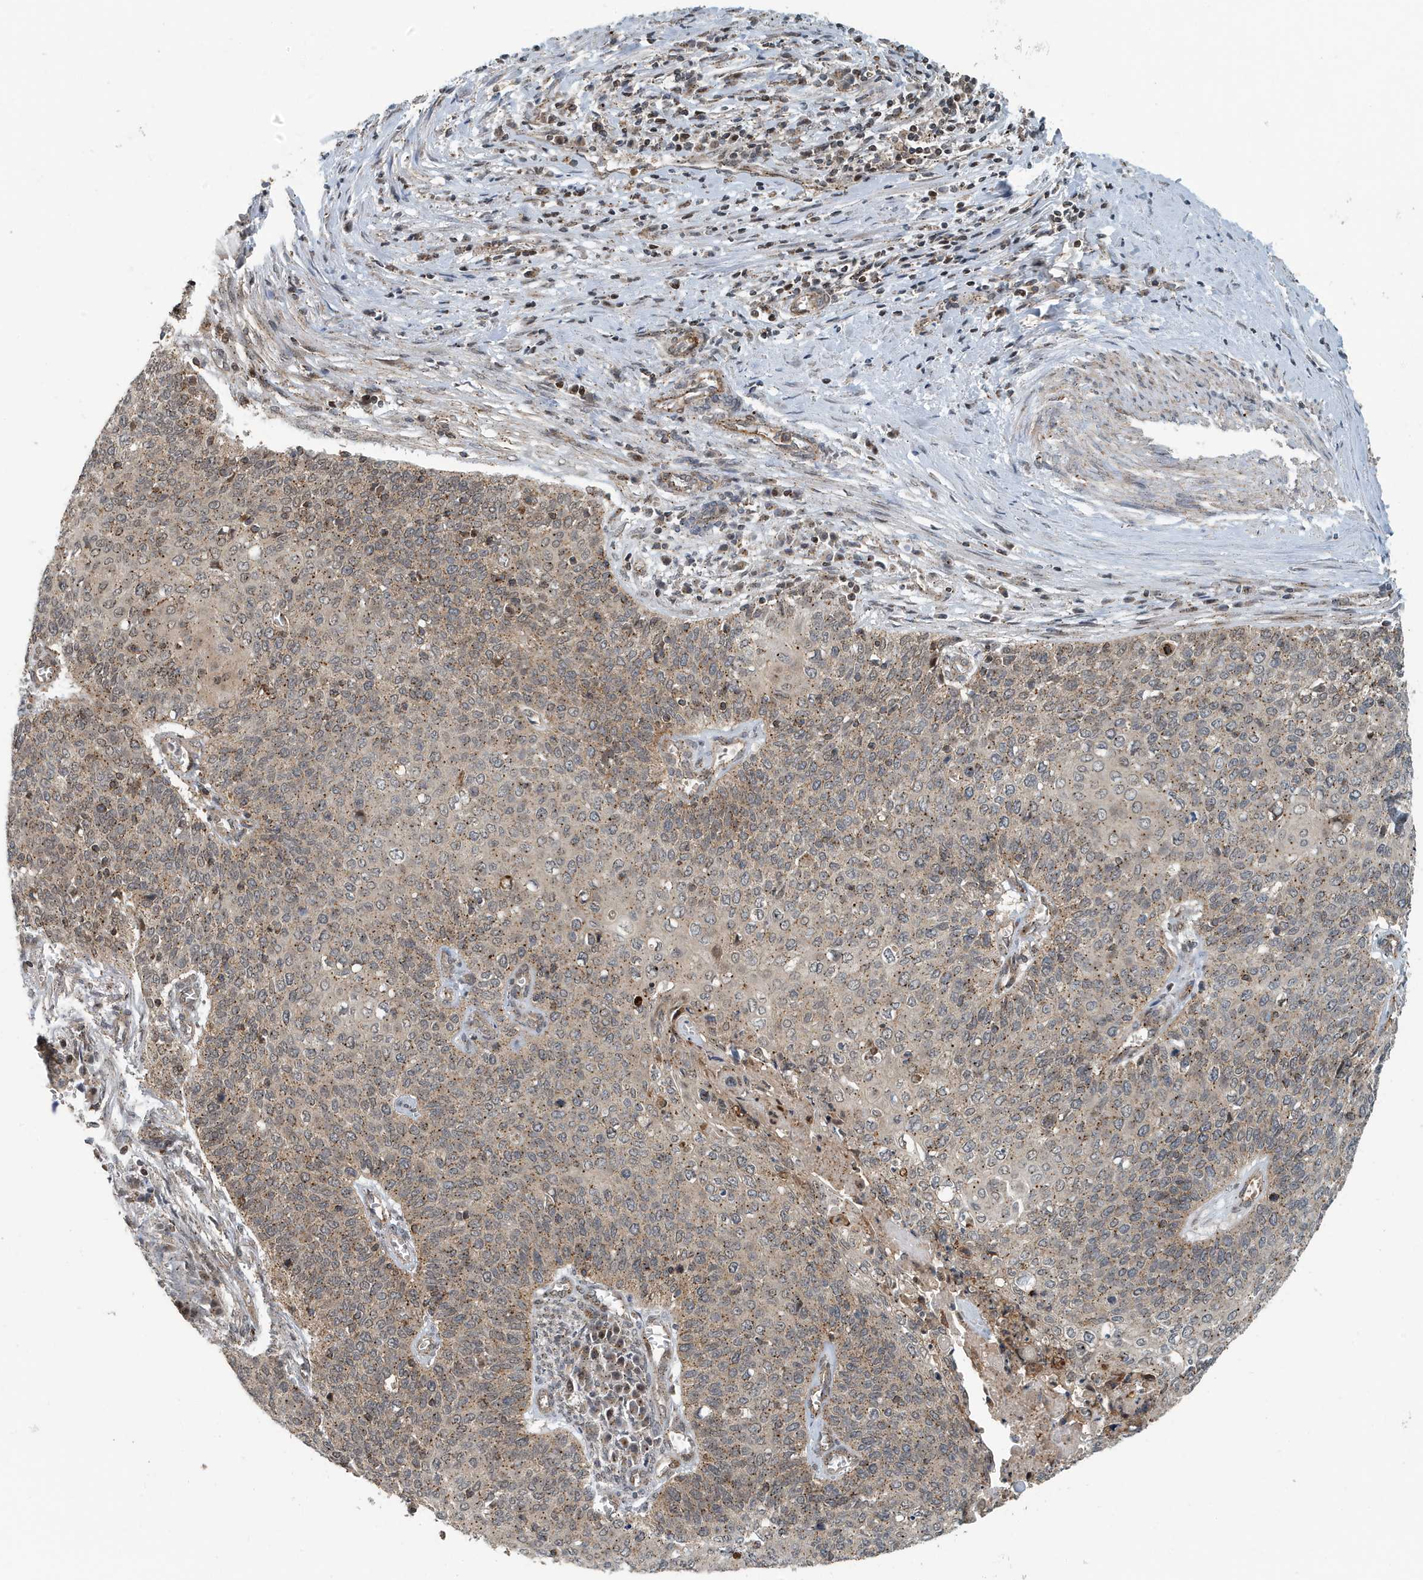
{"staining": {"intensity": "weak", "quantity": ">75%", "location": "cytoplasmic/membranous"}, "tissue": "cervical cancer", "cell_type": "Tumor cells", "image_type": "cancer", "snomed": [{"axis": "morphology", "description": "Squamous cell carcinoma, NOS"}, {"axis": "topography", "description": "Cervix"}], "caption": "Protein expression analysis of human squamous cell carcinoma (cervical) reveals weak cytoplasmic/membranous staining in approximately >75% of tumor cells.", "gene": "KIF15", "patient": {"sex": "female", "age": 39}}